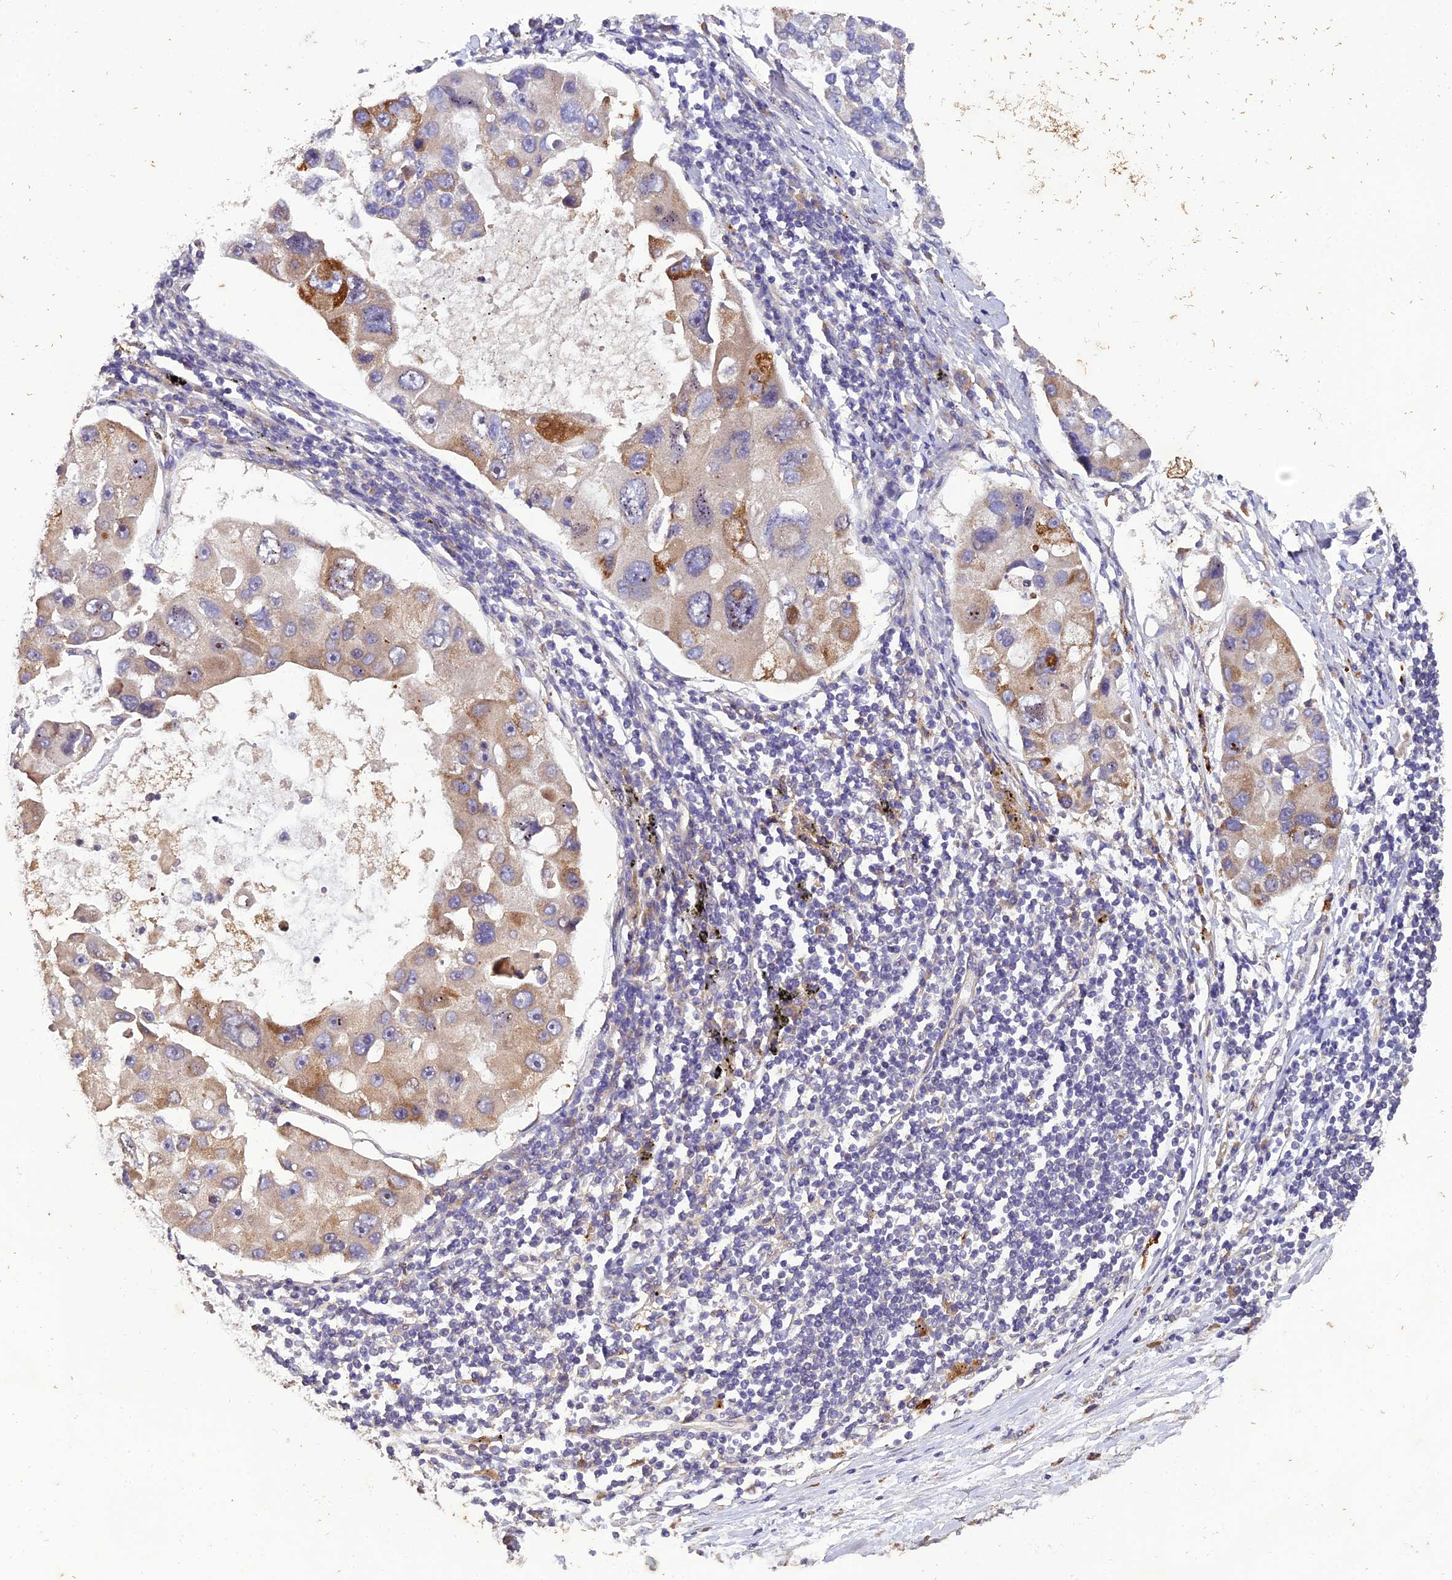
{"staining": {"intensity": "moderate", "quantity": "<25%", "location": "cytoplasmic/membranous"}, "tissue": "lung cancer", "cell_type": "Tumor cells", "image_type": "cancer", "snomed": [{"axis": "morphology", "description": "Adenocarcinoma, NOS"}, {"axis": "topography", "description": "Lung"}], "caption": "Protein staining displays moderate cytoplasmic/membranous positivity in about <25% of tumor cells in lung cancer (adenocarcinoma). (IHC, brightfield microscopy, high magnification).", "gene": "CENPL", "patient": {"sex": "female", "age": 54}}